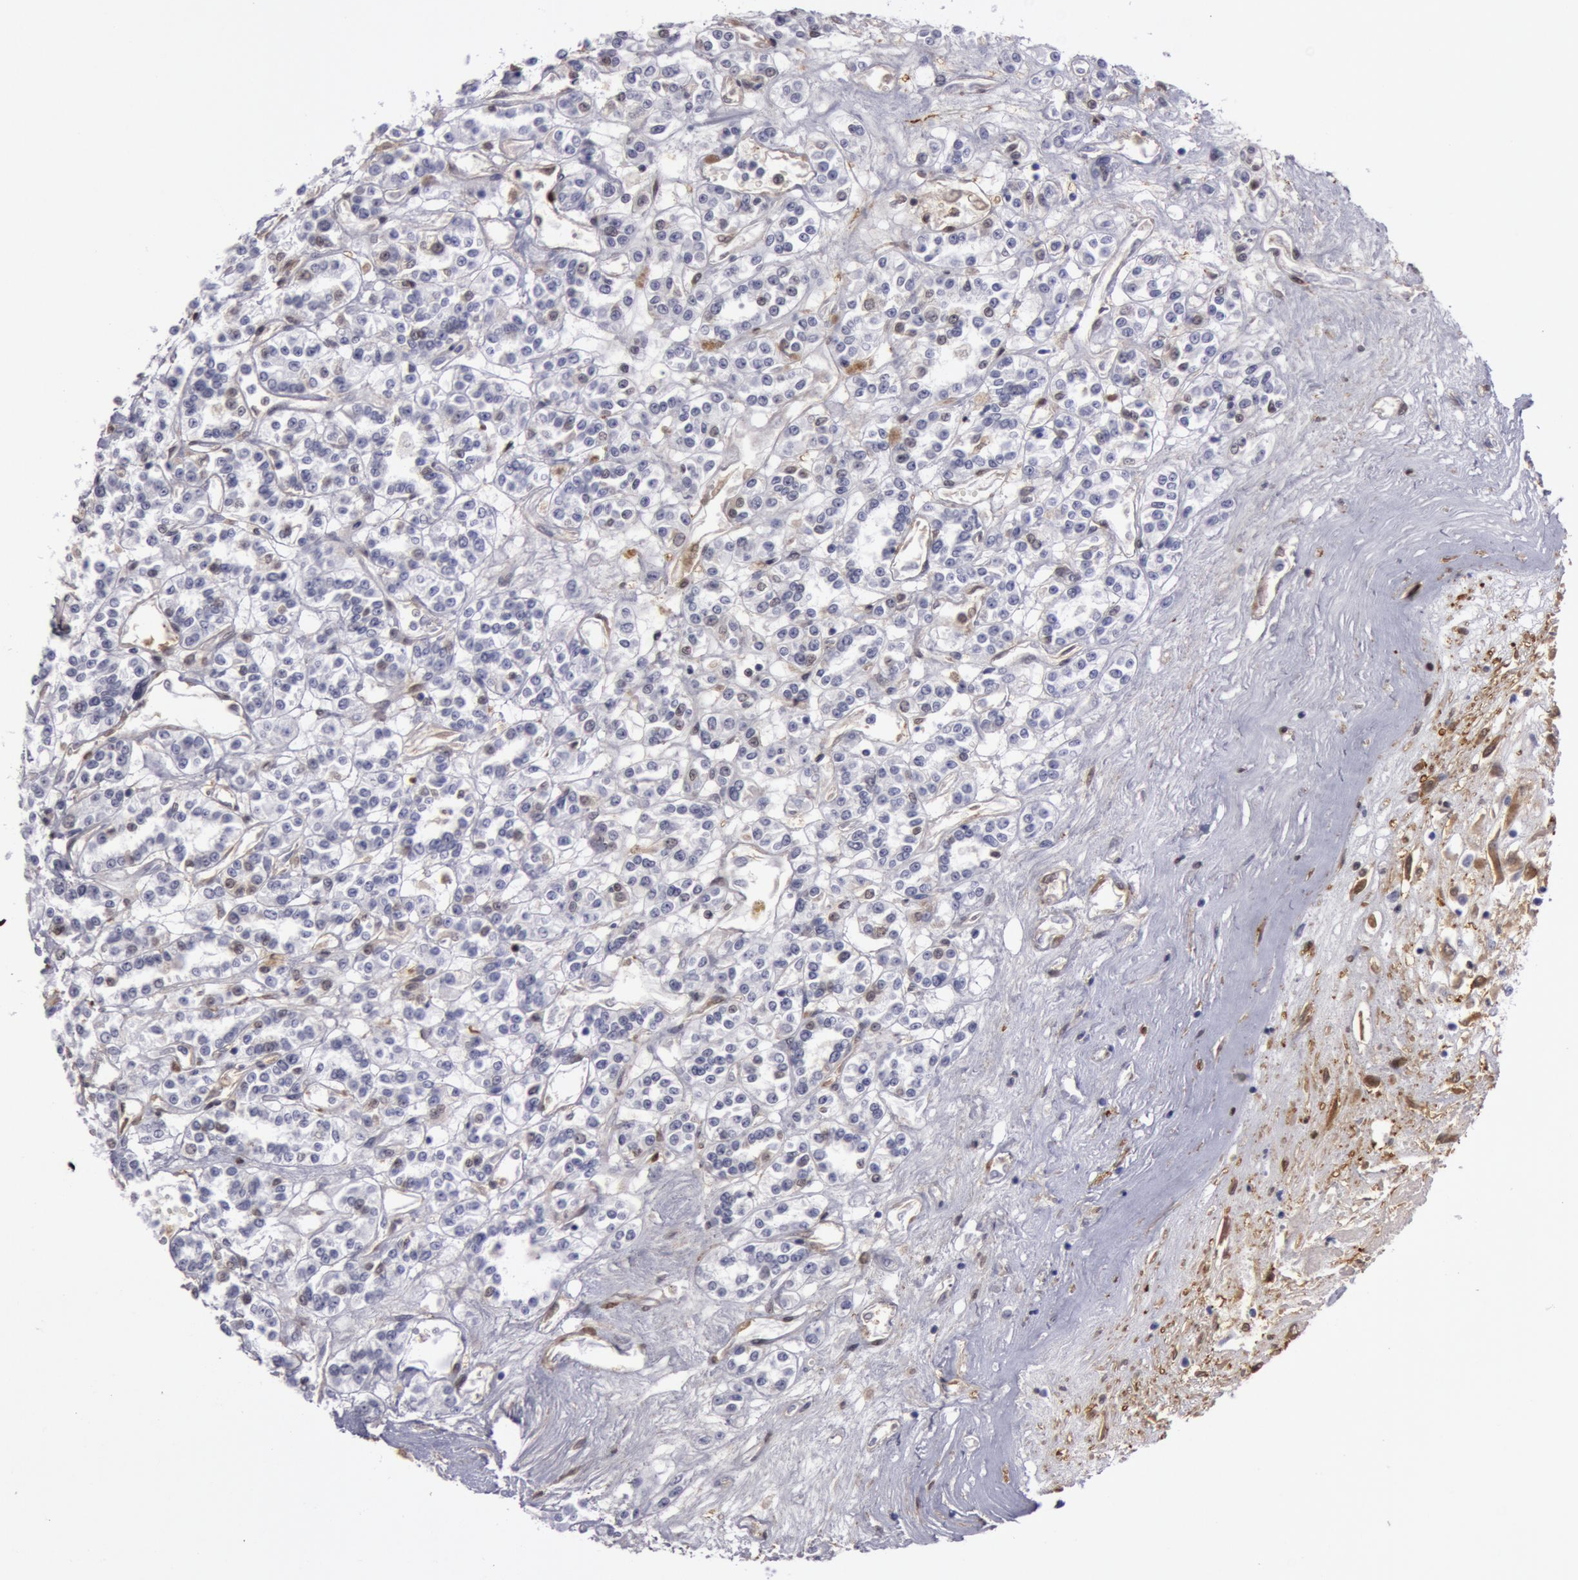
{"staining": {"intensity": "negative", "quantity": "none", "location": "none"}, "tissue": "renal cancer", "cell_type": "Tumor cells", "image_type": "cancer", "snomed": [{"axis": "morphology", "description": "Adenocarcinoma, NOS"}, {"axis": "topography", "description": "Kidney"}], "caption": "Human renal cancer (adenocarcinoma) stained for a protein using IHC reveals no staining in tumor cells.", "gene": "TAGLN", "patient": {"sex": "female", "age": 76}}